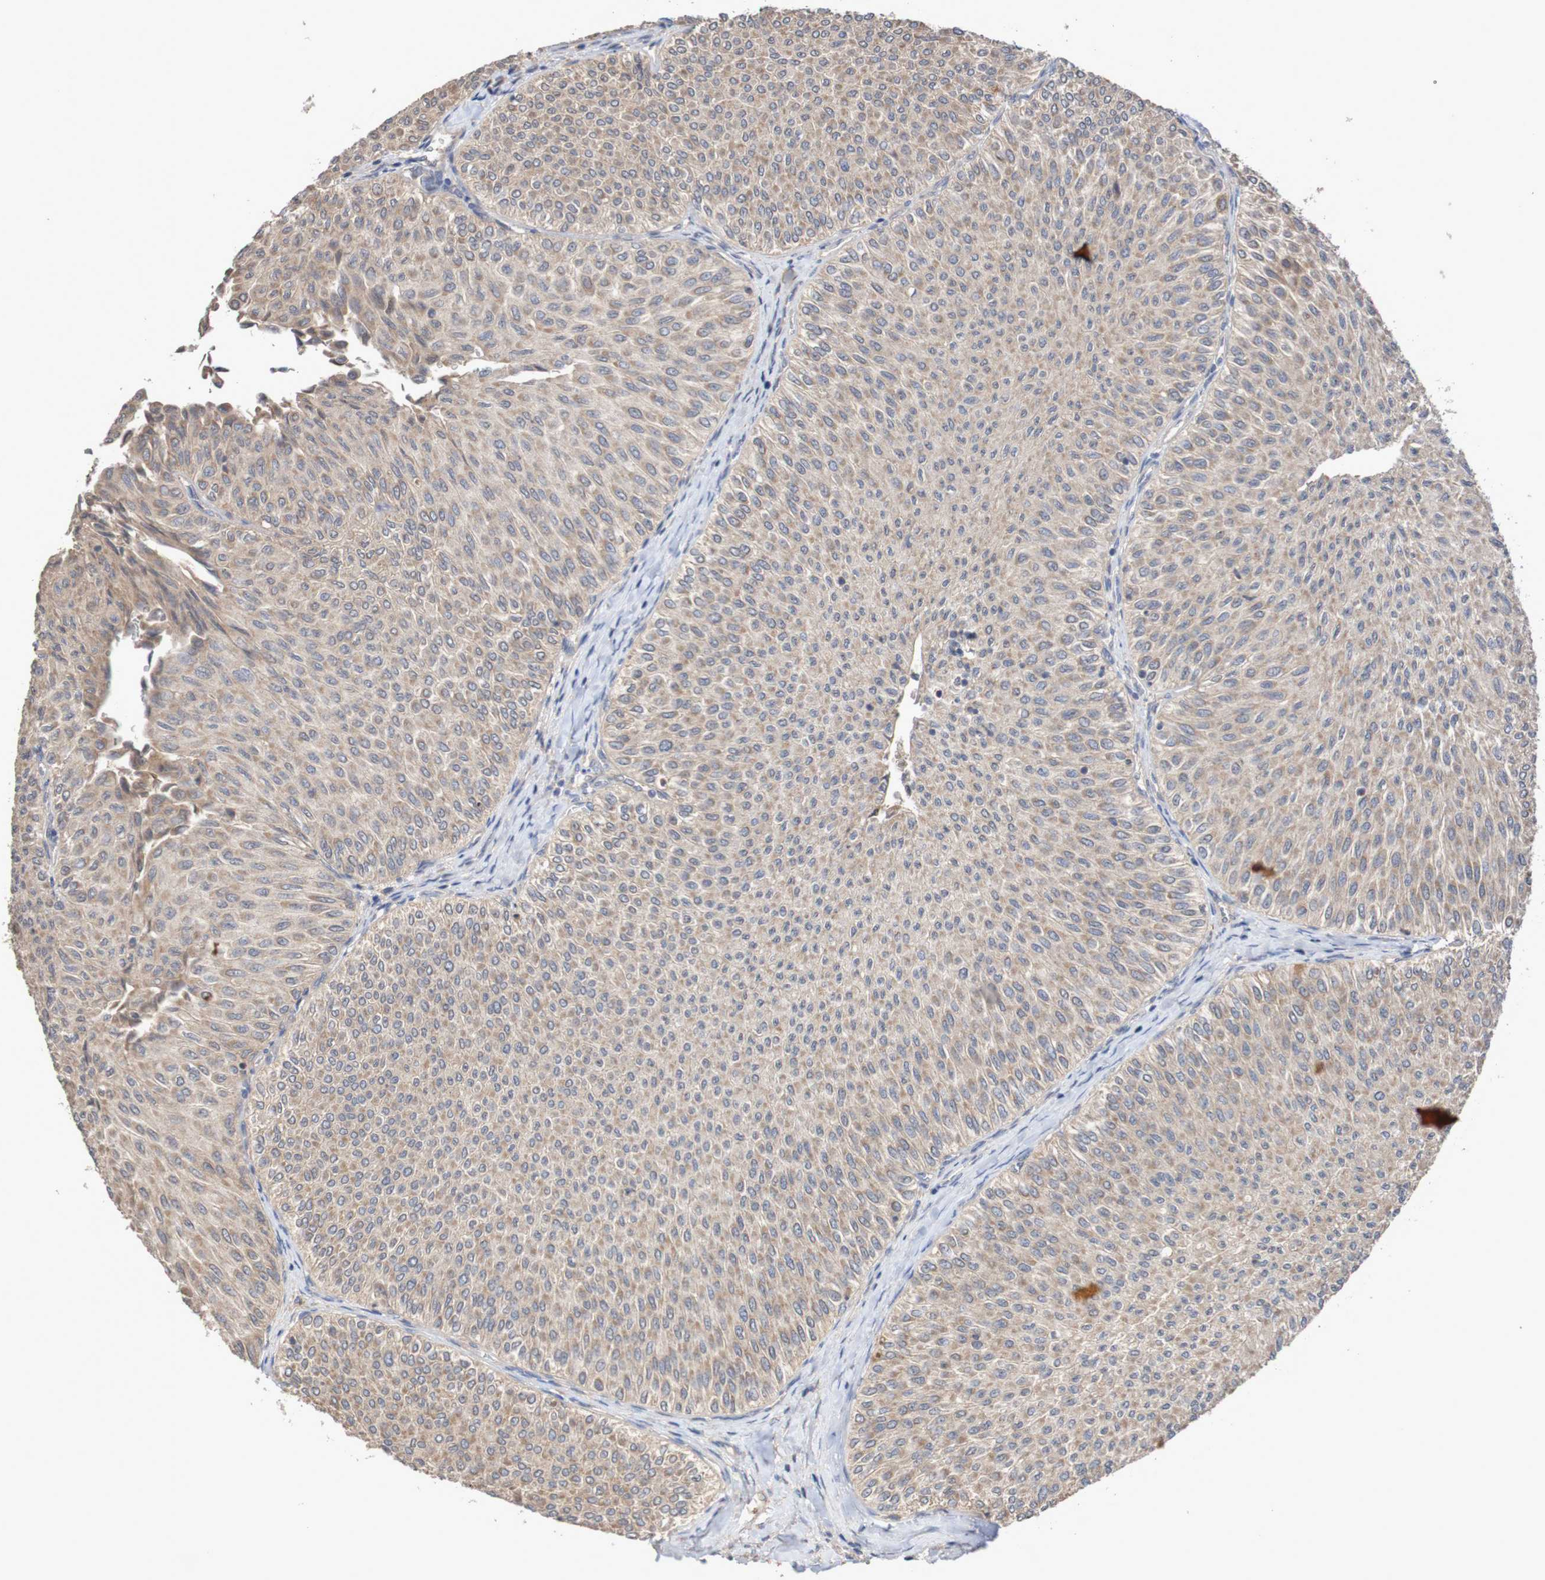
{"staining": {"intensity": "weak", "quantity": ">75%", "location": "cytoplasmic/membranous"}, "tissue": "urothelial cancer", "cell_type": "Tumor cells", "image_type": "cancer", "snomed": [{"axis": "morphology", "description": "Urothelial carcinoma, Low grade"}, {"axis": "topography", "description": "Urinary bladder"}], "caption": "Urothelial carcinoma (low-grade) stained with DAB (3,3'-diaminobenzidine) immunohistochemistry reveals low levels of weak cytoplasmic/membranous positivity in approximately >75% of tumor cells.", "gene": "PHYH", "patient": {"sex": "male", "age": 78}}